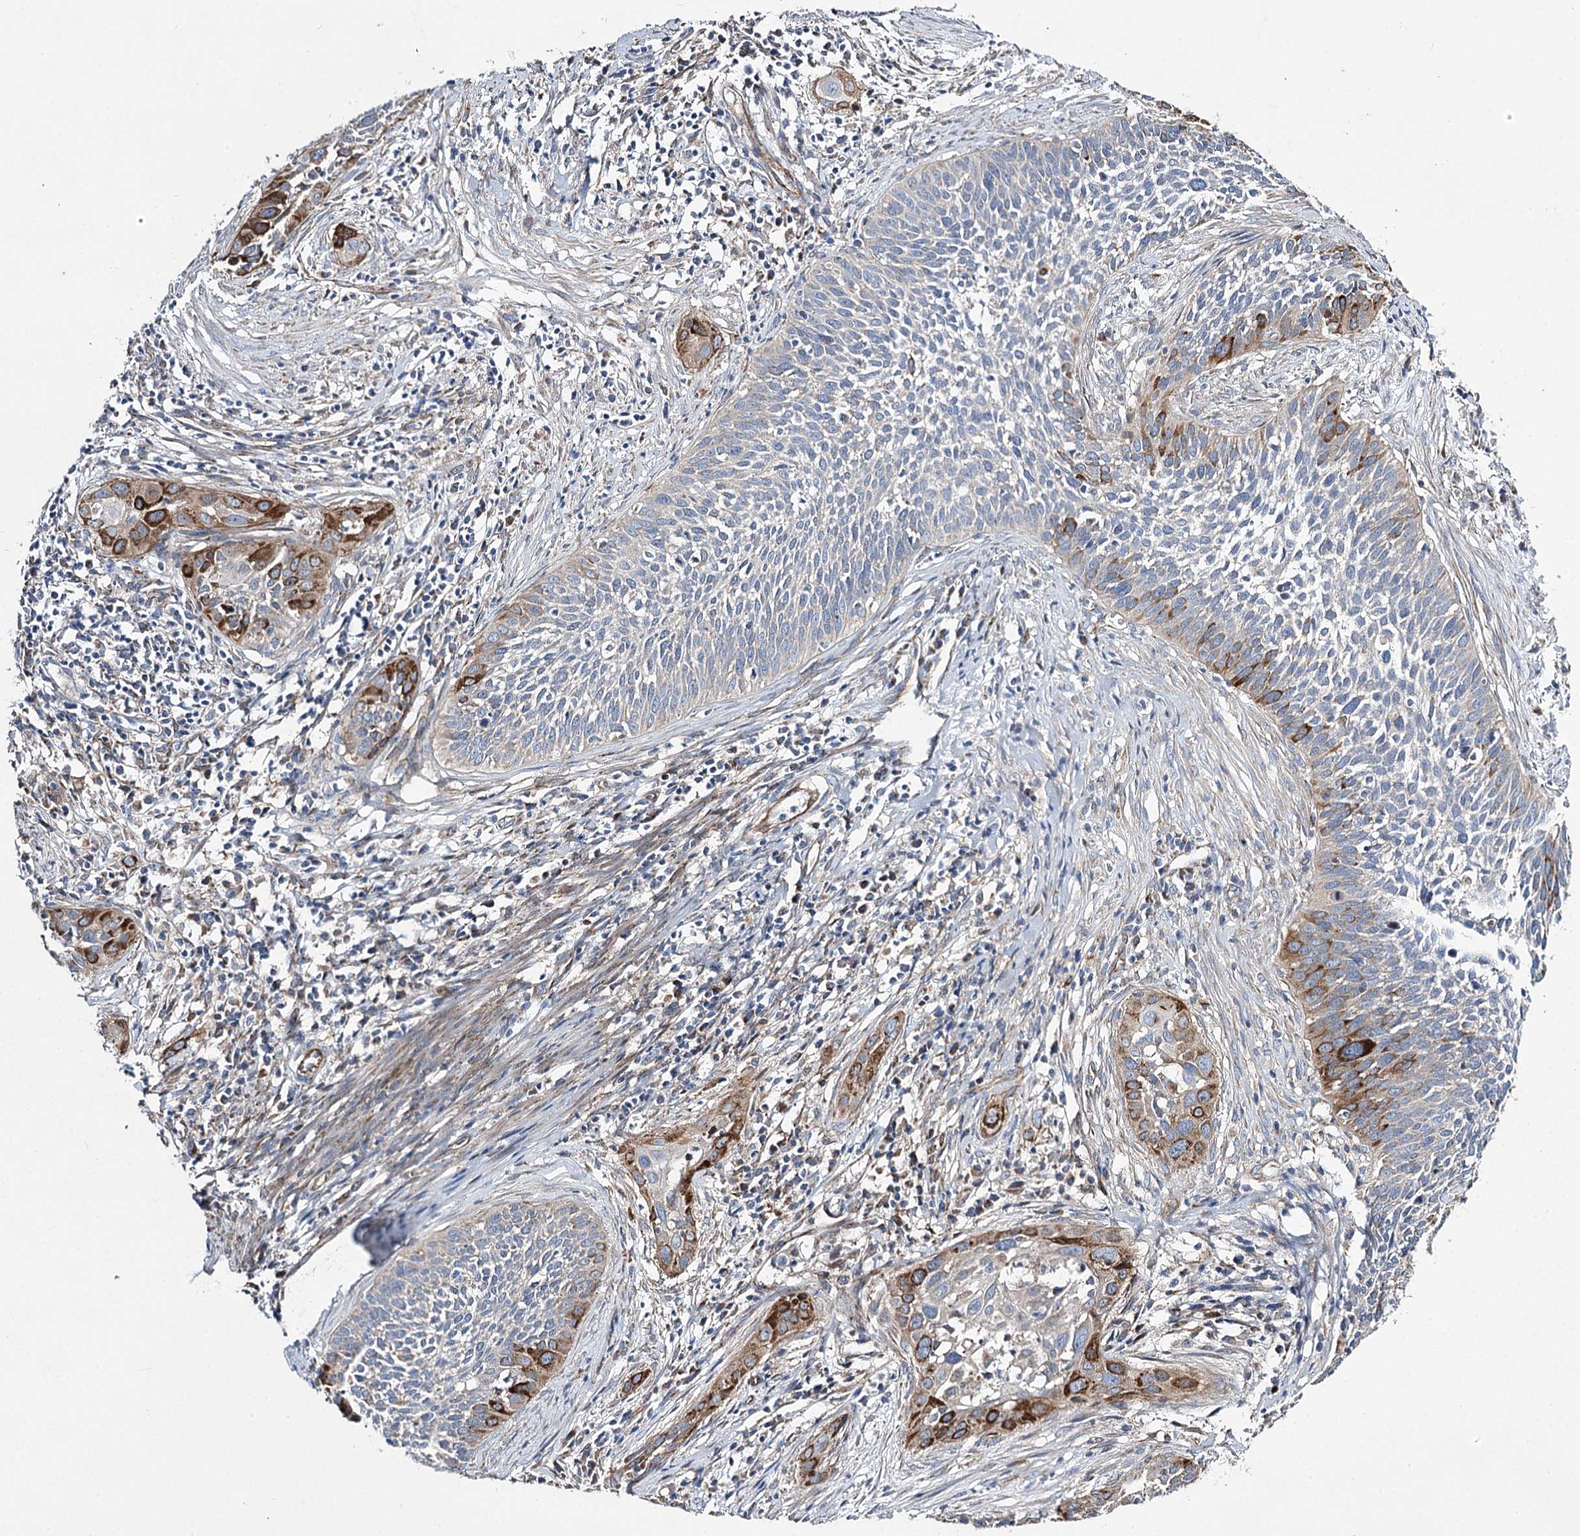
{"staining": {"intensity": "strong", "quantity": "<25%", "location": "cytoplasmic/membranous"}, "tissue": "cervical cancer", "cell_type": "Tumor cells", "image_type": "cancer", "snomed": [{"axis": "morphology", "description": "Squamous cell carcinoma, NOS"}, {"axis": "topography", "description": "Cervix"}], "caption": "Immunohistochemistry (IHC) image of neoplastic tissue: human cervical cancer stained using IHC shows medium levels of strong protein expression localized specifically in the cytoplasmic/membranous of tumor cells, appearing as a cytoplasmic/membranous brown color.", "gene": "RMDN2", "patient": {"sex": "female", "age": 34}}